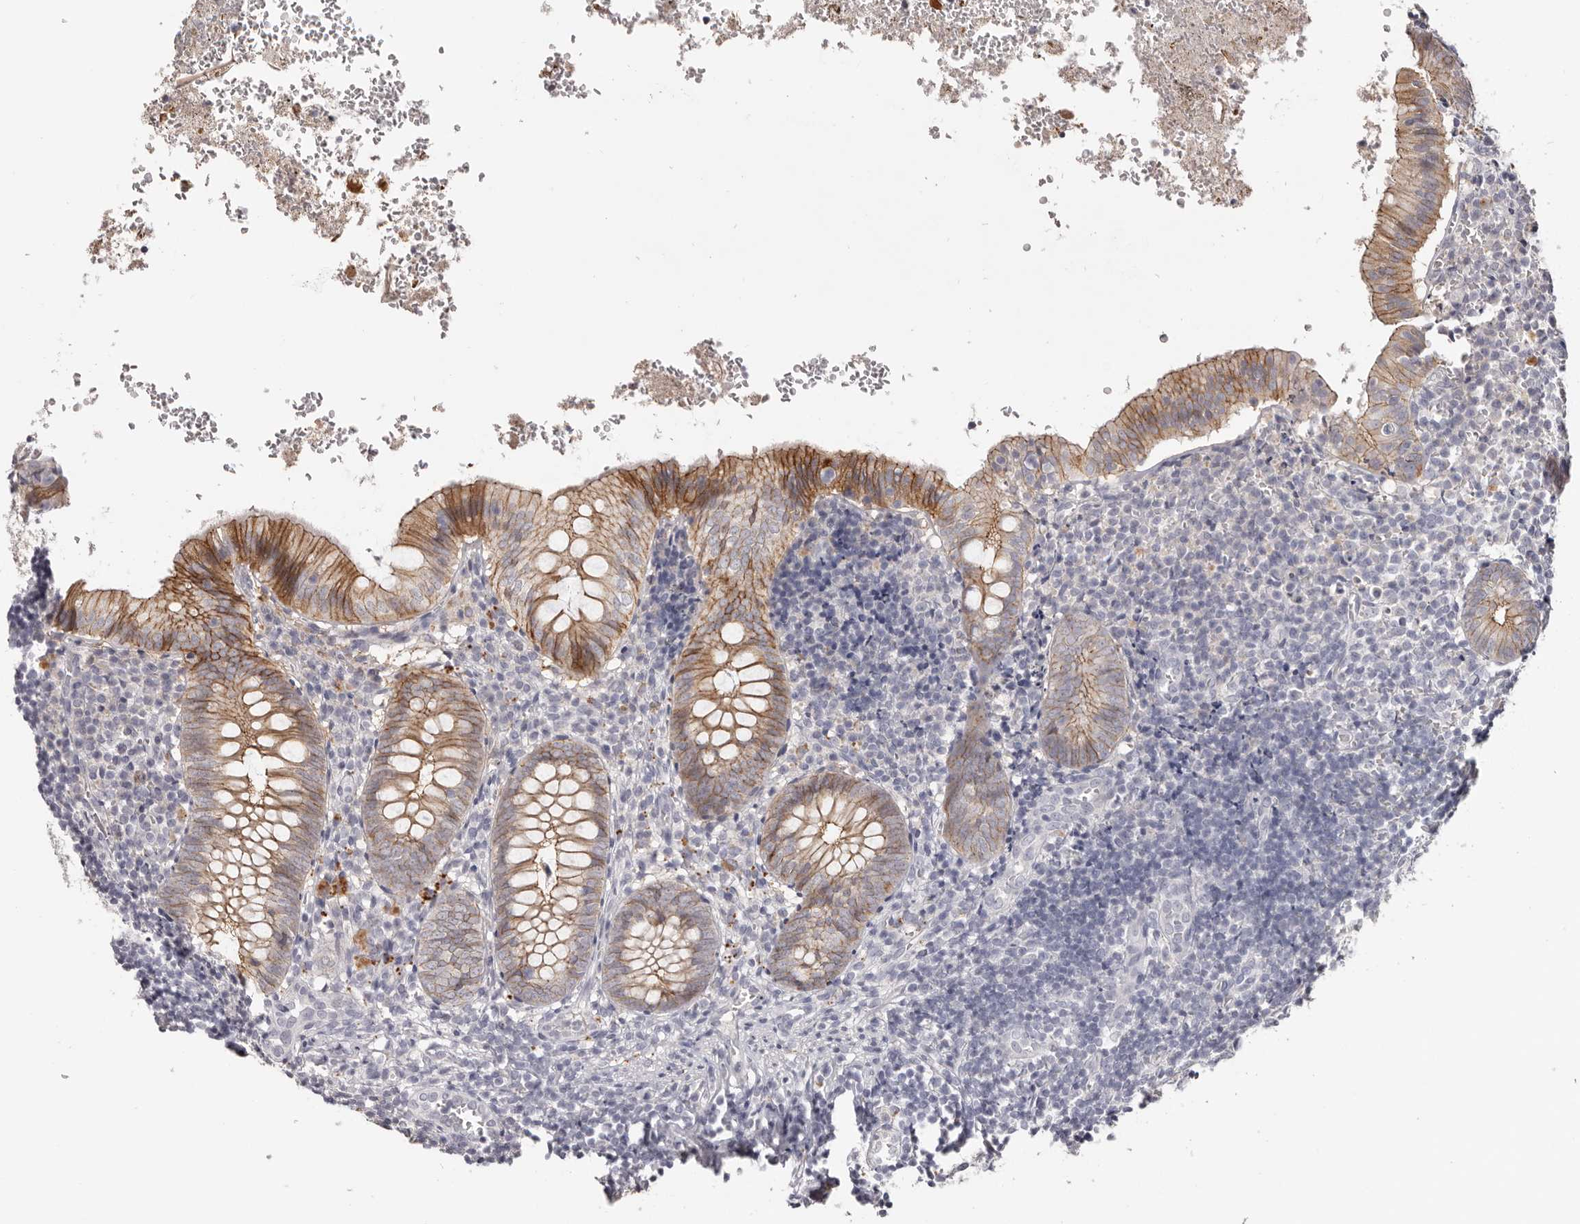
{"staining": {"intensity": "moderate", "quantity": ">75%", "location": "cytoplasmic/membranous"}, "tissue": "appendix", "cell_type": "Glandular cells", "image_type": "normal", "snomed": [{"axis": "morphology", "description": "Normal tissue, NOS"}, {"axis": "topography", "description": "Appendix"}], "caption": "Appendix was stained to show a protein in brown. There is medium levels of moderate cytoplasmic/membranous positivity in about >75% of glandular cells. The staining was performed using DAB to visualize the protein expression in brown, while the nuclei were stained in blue with hematoxylin (Magnification: 20x).", "gene": "PCDHB6", "patient": {"sex": "male", "age": 8}}